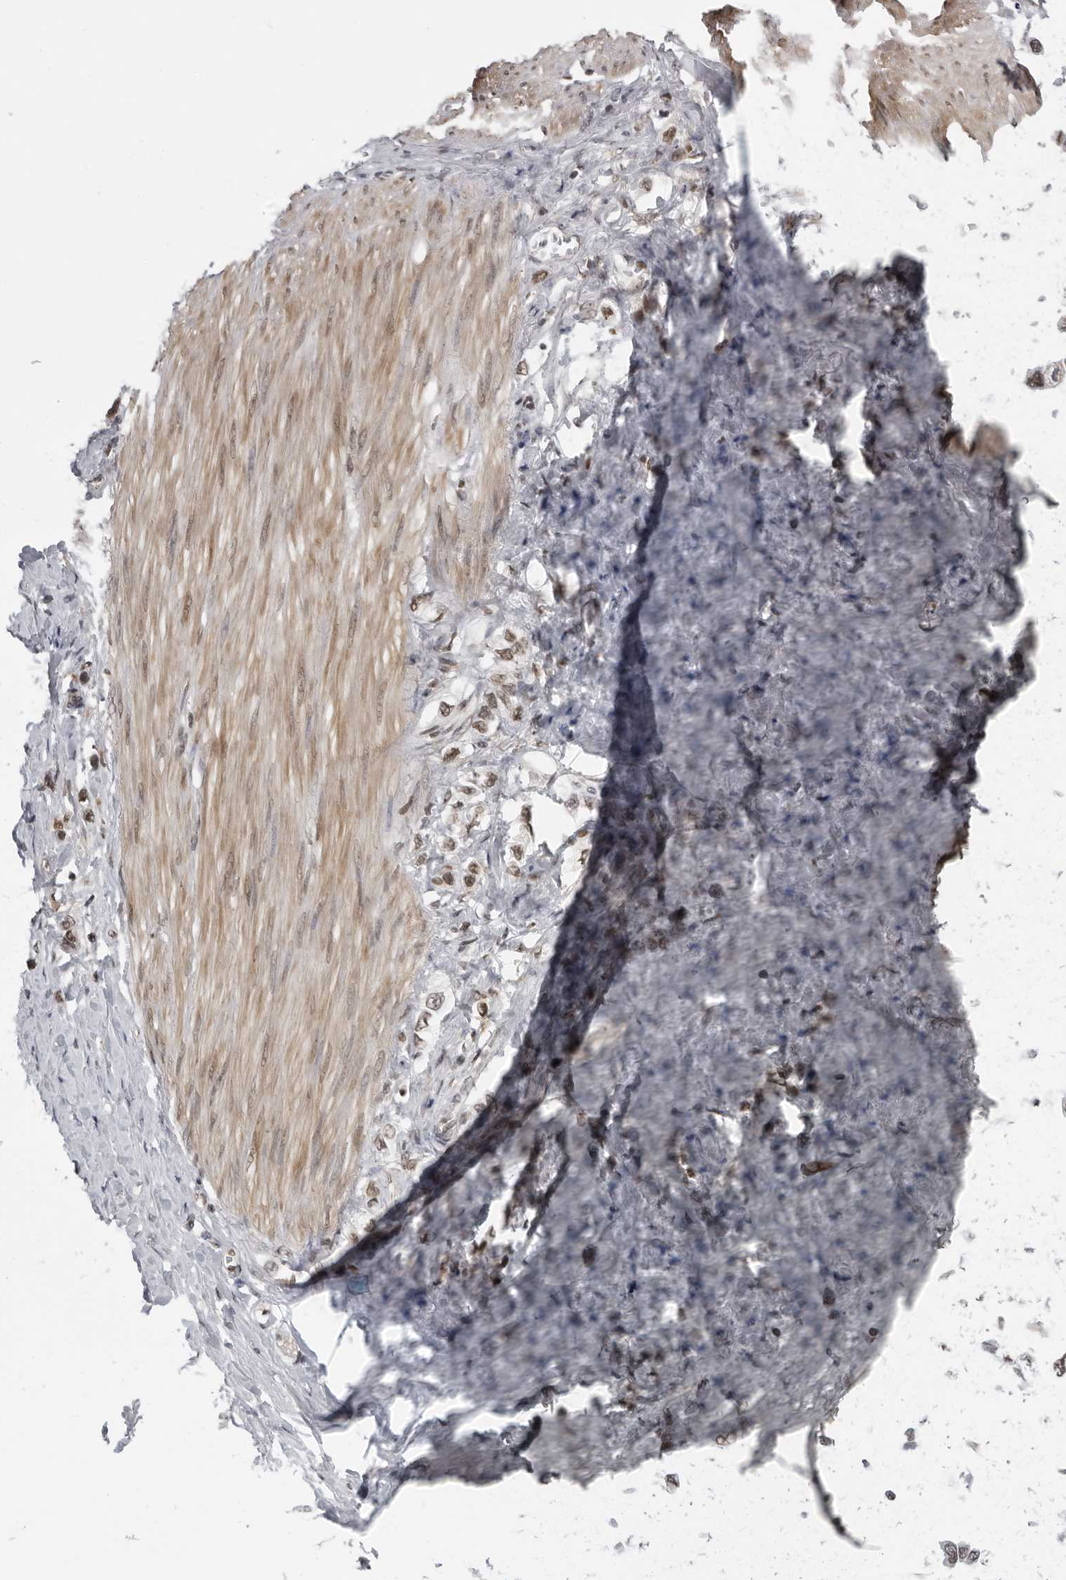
{"staining": {"intensity": "weak", "quantity": ">75%", "location": "nuclear"}, "tissue": "stomach cancer", "cell_type": "Tumor cells", "image_type": "cancer", "snomed": [{"axis": "morphology", "description": "Adenocarcinoma, NOS"}, {"axis": "topography", "description": "Stomach"}], "caption": "This histopathology image displays immunohistochemistry (IHC) staining of human stomach cancer, with low weak nuclear expression in about >75% of tumor cells.", "gene": "MAF", "patient": {"sex": "female", "age": 65}}